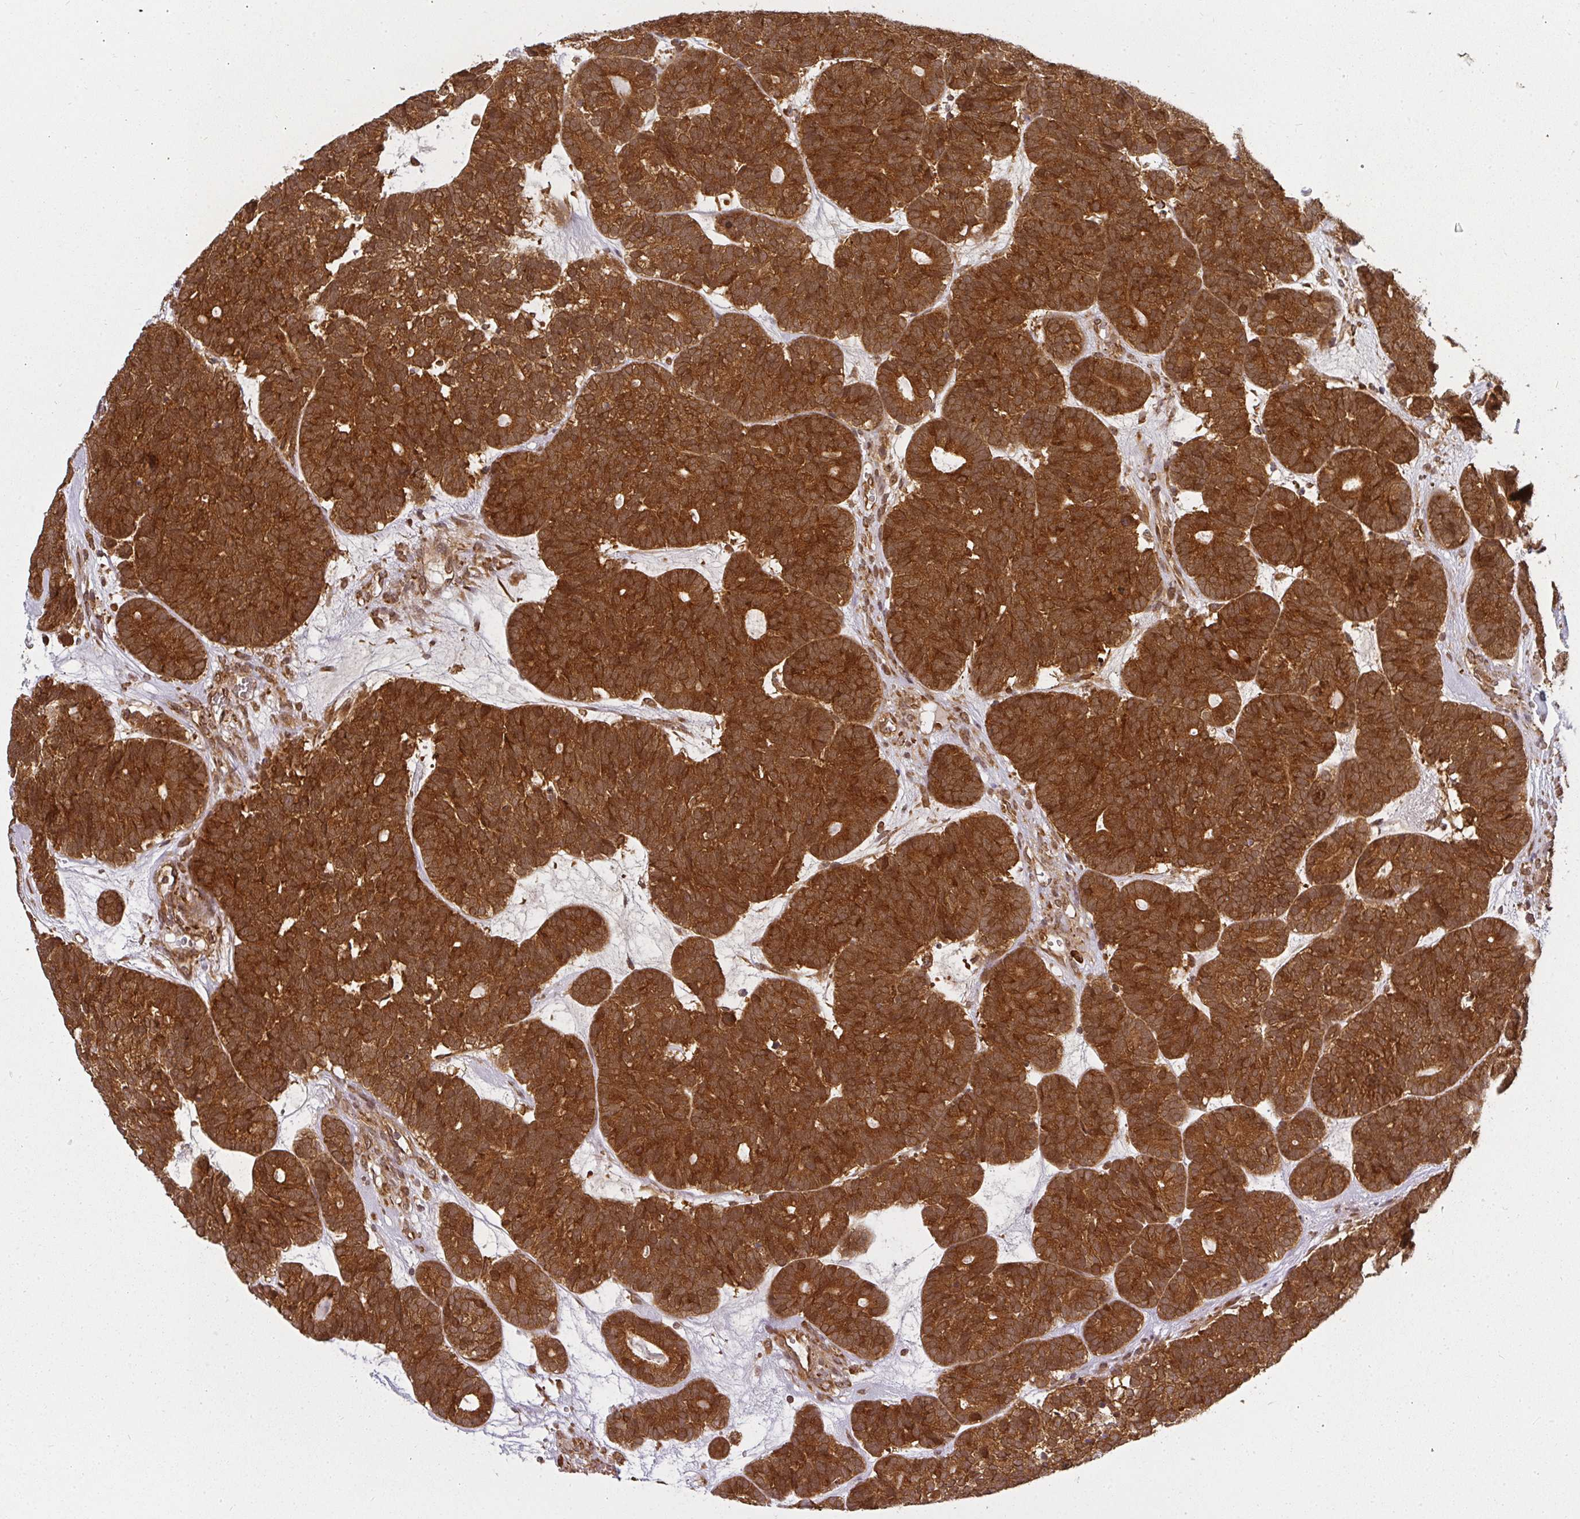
{"staining": {"intensity": "strong", "quantity": ">75%", "location": "cytoplasmic/membranous"}, "tissue": "head and neck cancer", "cell_type": "Tumor cells", "image_type": "cancer", "snomed": [{"axis": "morphology", "description": "Adenocarcinoma, NOS"}, {"axis": "topography", "description": "Head-Neck"}], "caption": "This micrograph reveals head and neck cancer (adenocarcinoma) stained with immunohistochemistry (IHC) to label a protein in brown. The cytoplasmic/membranous of tumor cells show strong positivity for the protein. Nuclei are counter-stained blue.", "gene": "PPP6R3", "patient": {"sex": "female", "age": 81}}